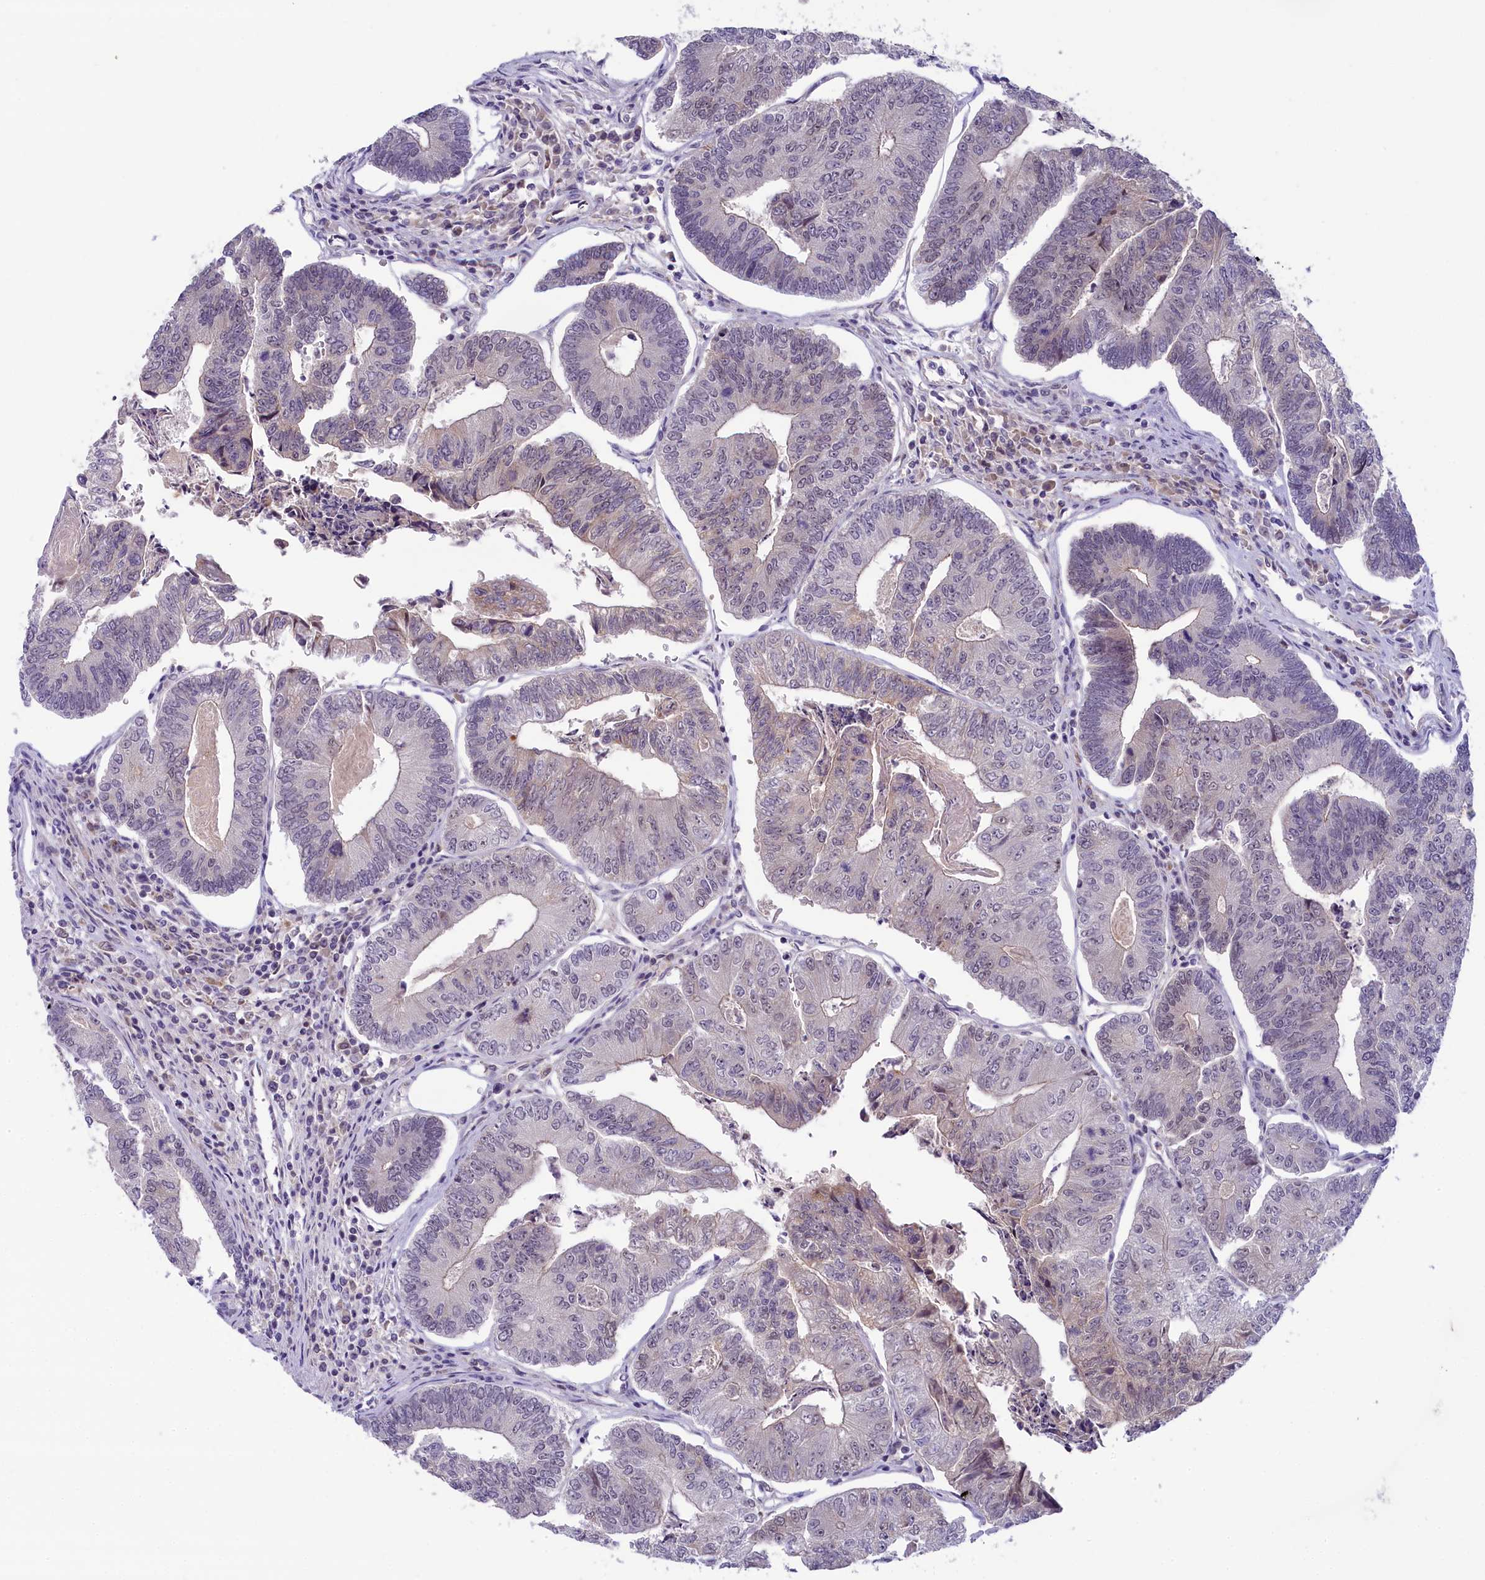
{"staining": {"intensity": "weak", "quantity": "<25%", "location": "nuclear"}, "tissue": "colorectal cancer", "cell_type": "Tumor cells", "image_type": "cancer", "snomed": [{"axis": "morphology", "description": "Adenocarcinoma, NOS"}, {"axis": "topography", "description": "Colon"}], "caption": "DAB (3,3'-diaminobenzidine) immunohistochemical staining of human colorectal cancer (adenocarcinoma) shows no significant expression in tumor cells. Brightfield microscopy of immunohistochemistry (IHC) stained with DAB (brown) and hematoxylin (blue), captured at high magnification.", "gene": "CRAMP1", "patient": {"sex": "female", "age": 67}}